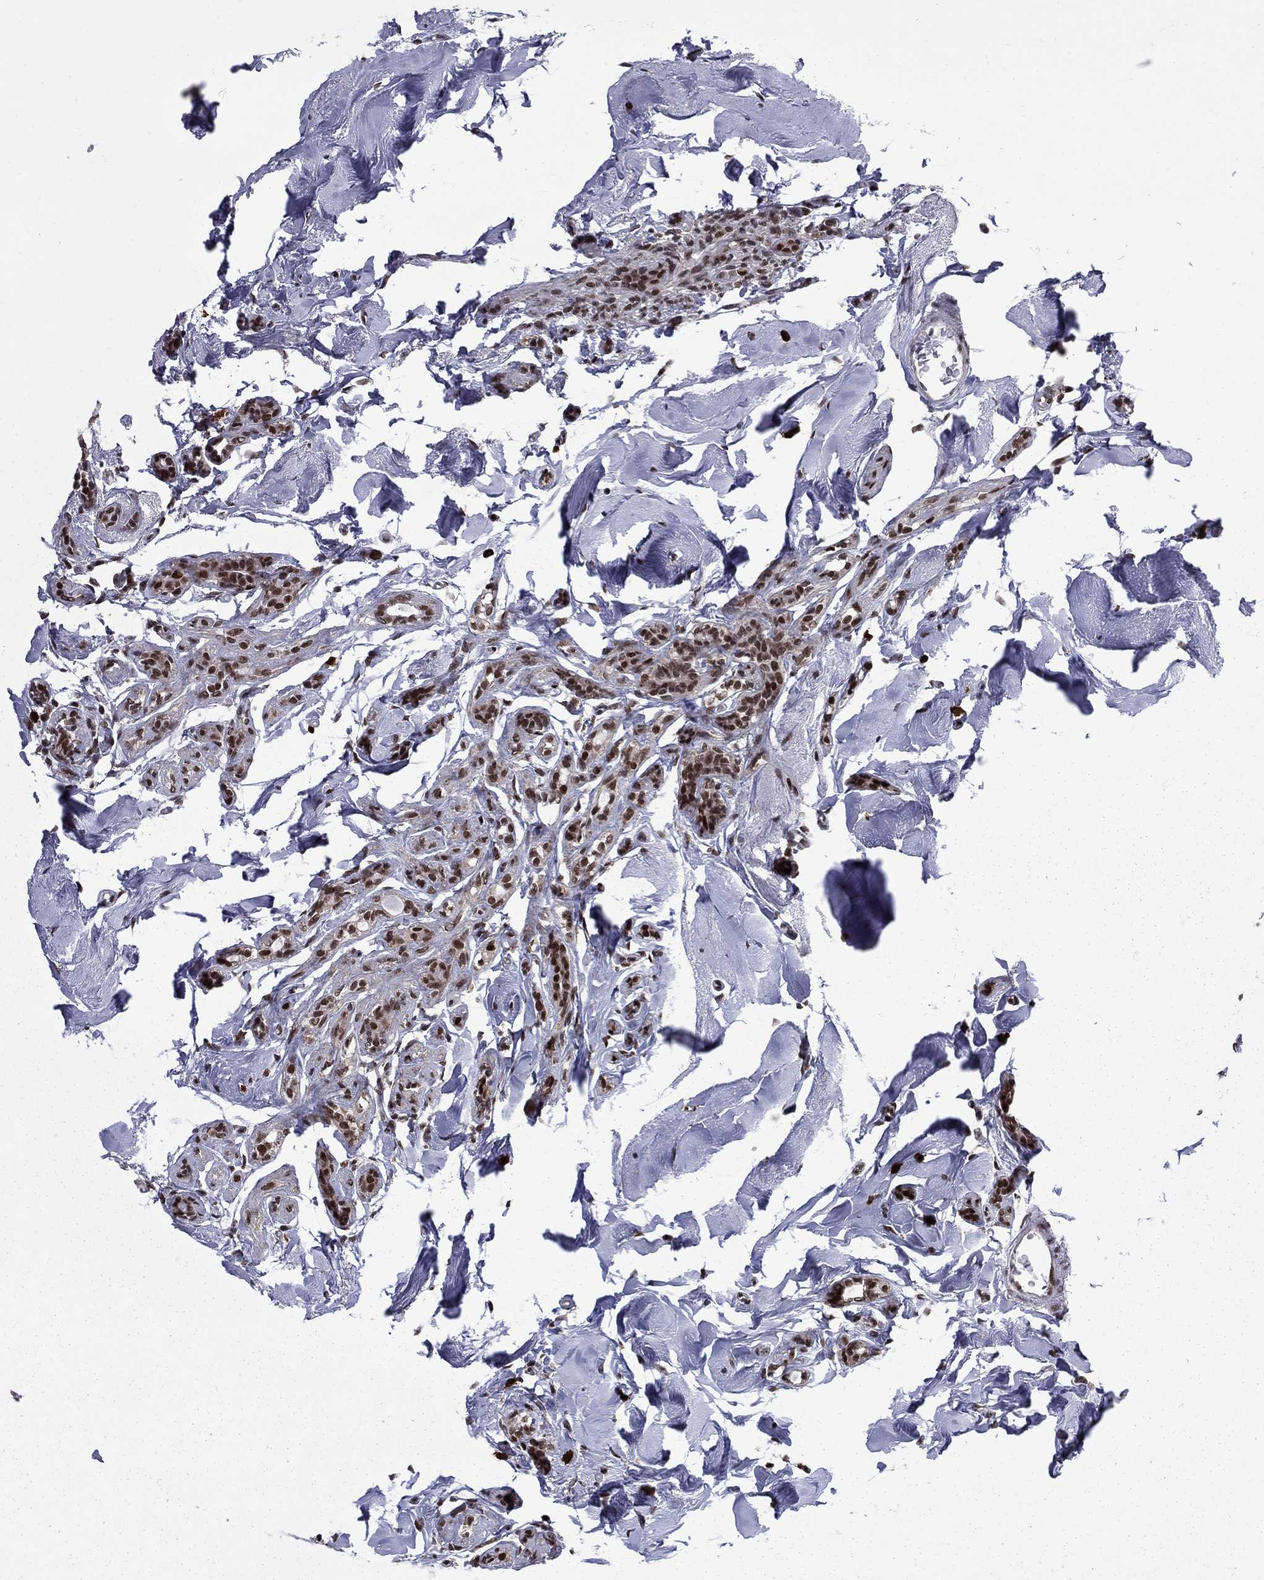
{"staining": {"intensity": "strong", "quantity": ">75%", "location": "nuclear"}, "tissue": "breast cancer", "cell_type": "Tumor cells", "image_type": "cancer", "snomed": [{"axis": "morphology", "description": "Duct carcinoma"}, {"axis": "topography", "description": "Breast"}], "caption": "About >75% of tumor cells in human breast cancer show strong nuclear protein expression as visualized by brown immunohistochemical staining.", "gene": "MED25", "patient": {"sex": "female", "age": 83}}